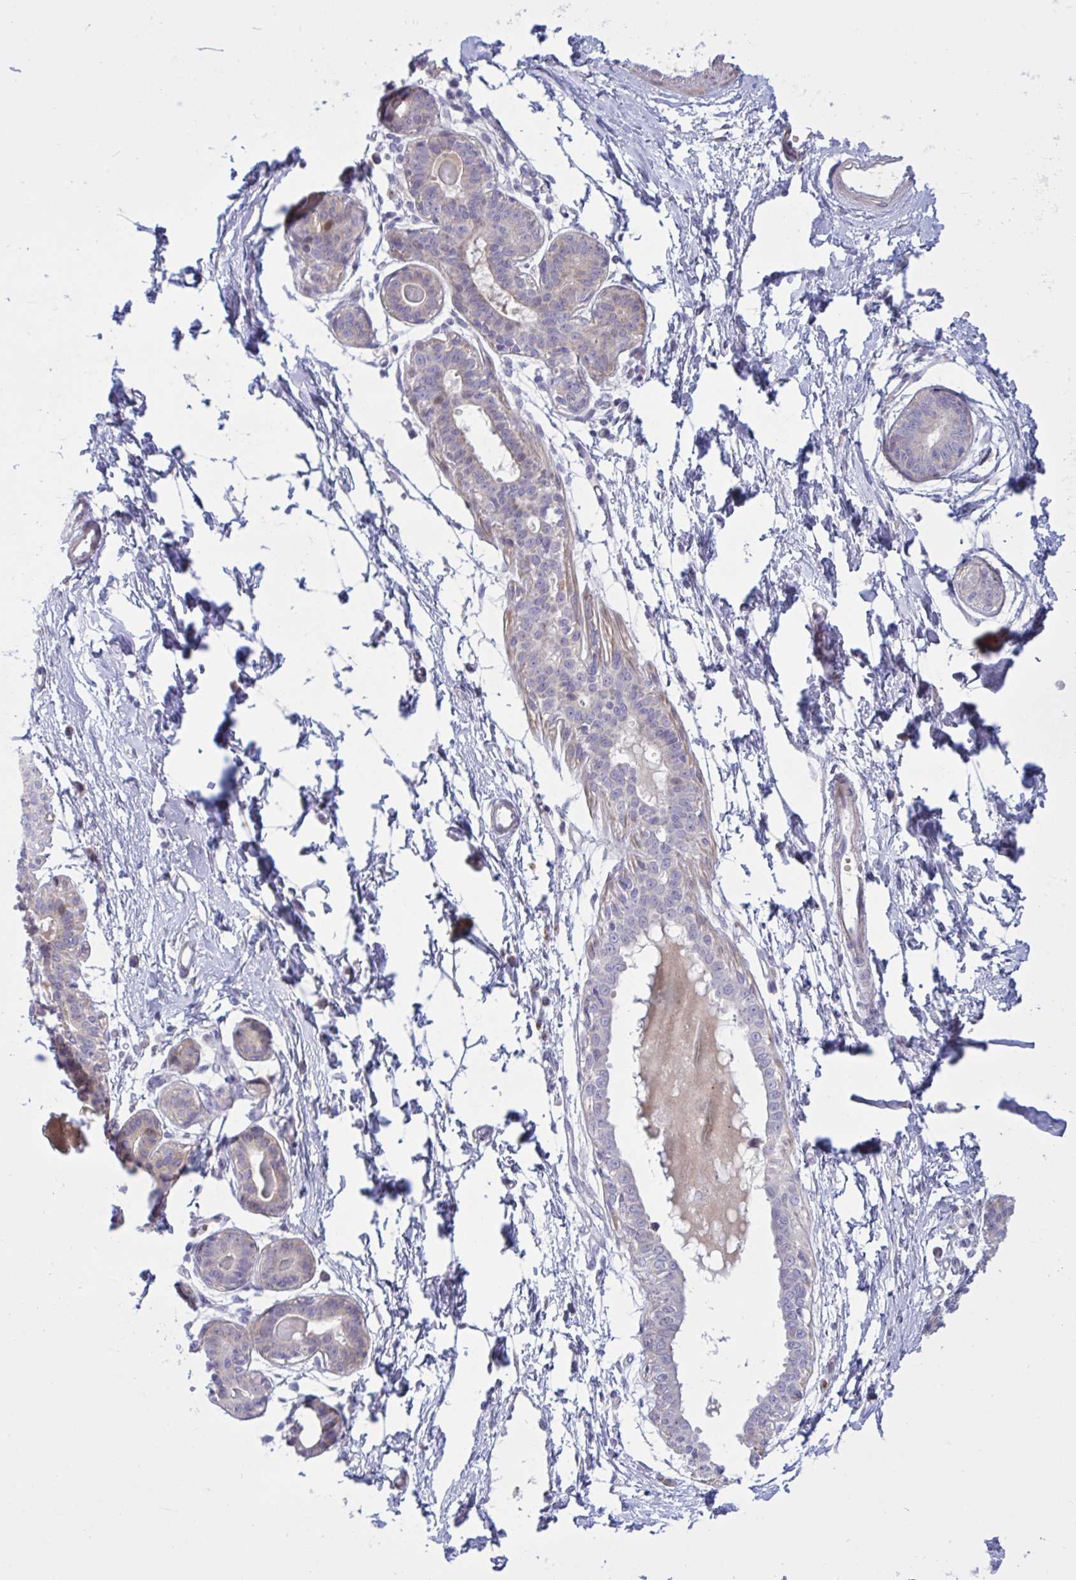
{"staining": {"intensity": "negative", "quantity": "none", "location": "none"}, "tissue": "breast", "cell_type": "Adipocytes", "image_type": "normal", "snomed": [{"axis": "morphology", "description": "Normal tissue, NOS"}, {"axis": "topography", "description": "Breast"}], "caption": "Human breast stained for a protein using immunohistochemistry (IHC) exhibits no staining in adipocytes.", "gene": "VWC2", "patient": {"sex": "female", "age": 45}}